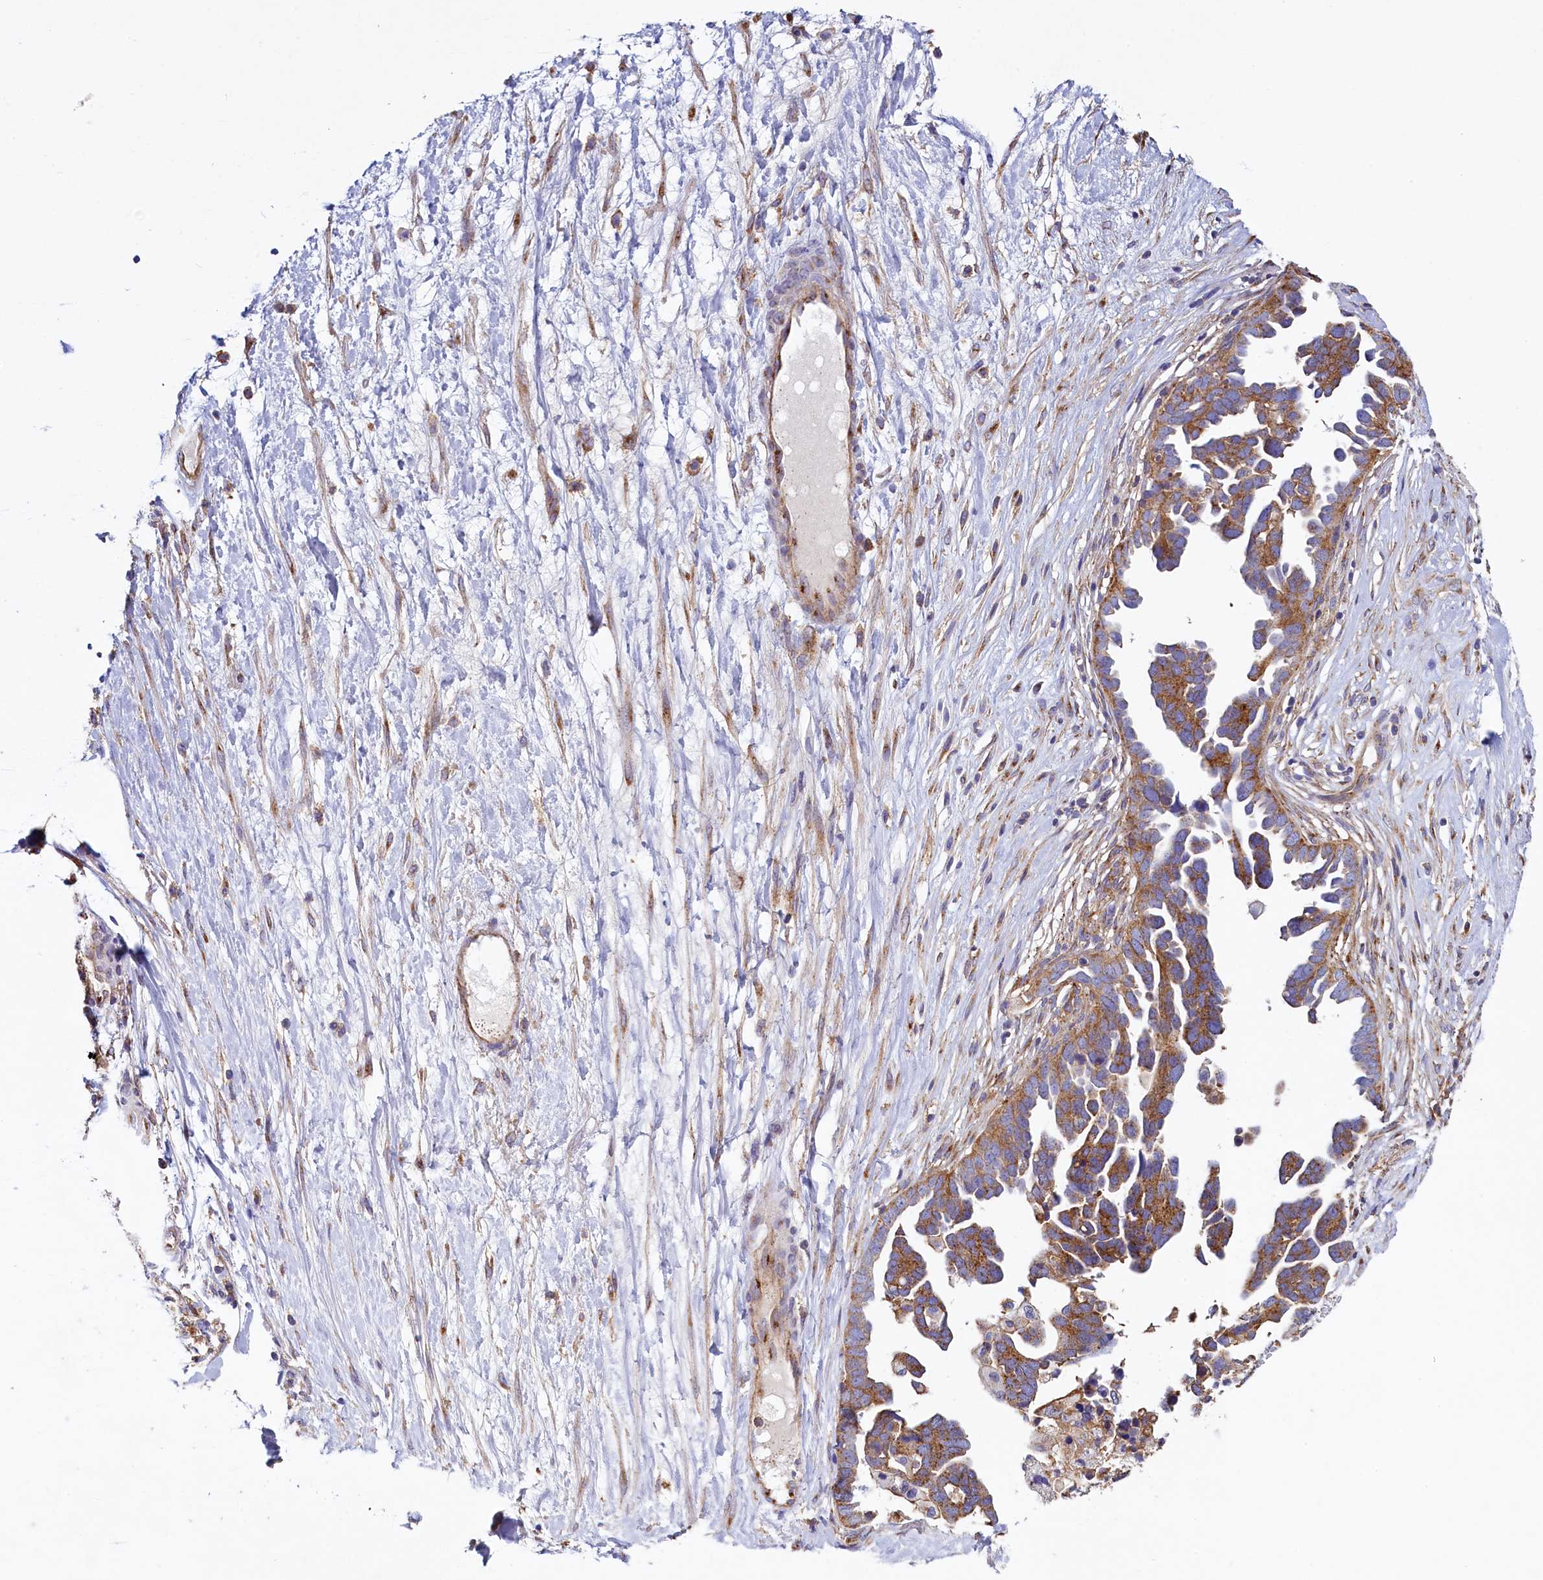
{"staining": {"intensity": "moderate", "quantity": ">75%", "location": "cytoplasmic/membranous"}, "tissue": "ovarian cancer", "cell_type": "Tumor cells", "image_type": "cancer", "snomed": [{"axis": "morphology", "description": "Cystadenocarcinoma, serous, NOS"}, {"axis": "topography", "description": "Ovary"}], "caption": "High-power microscopy captured an immunohistochemistry (IHC) photomicrograph of serous cystadenocarcinoma (ovarian), revealing moderate cytoplasmic/membranous staining in approximately >75% of tumor cells.", "gene": "GPR21", "patient": {"sex": "female", "age": 54}}